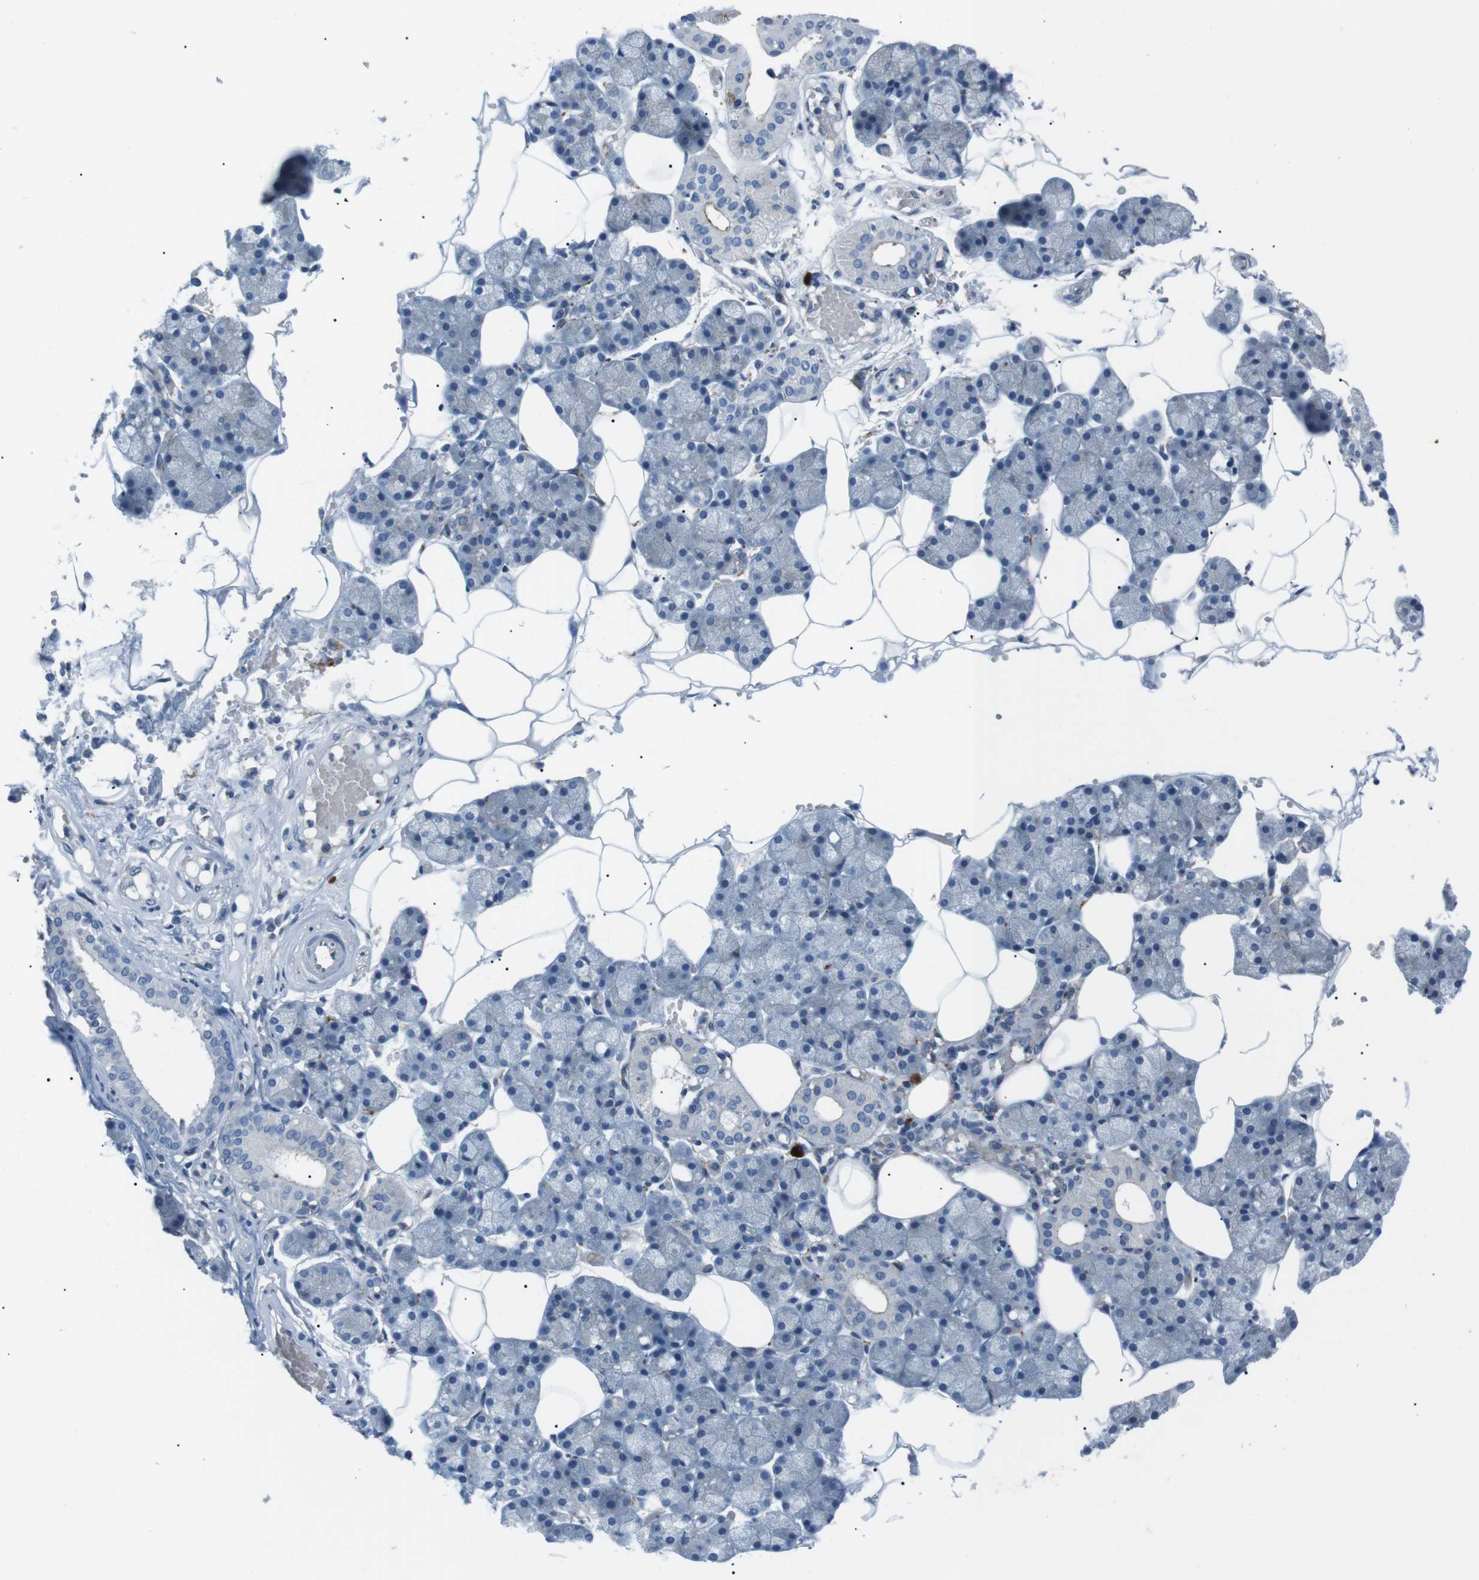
{"staining": {"intensity": "negative", "quantity": "none", "location": "none"}, "tissue": "salivary gland", "cell_type": "Glandular cells", "image_type": "normal", "snomed": [{"axis": "morphology", "description": "Normal tissue, NOS"}, {"axis": "topography", "description": "Salivary gland"}], "caption": "Immunohistochemistry histopathology image of normal human salivary gland stained for a protein (brown), which demonstrates no staining in glandular cells.", "gene": "CSF2RA", "patient": {"sex": "male", "age": 62}}